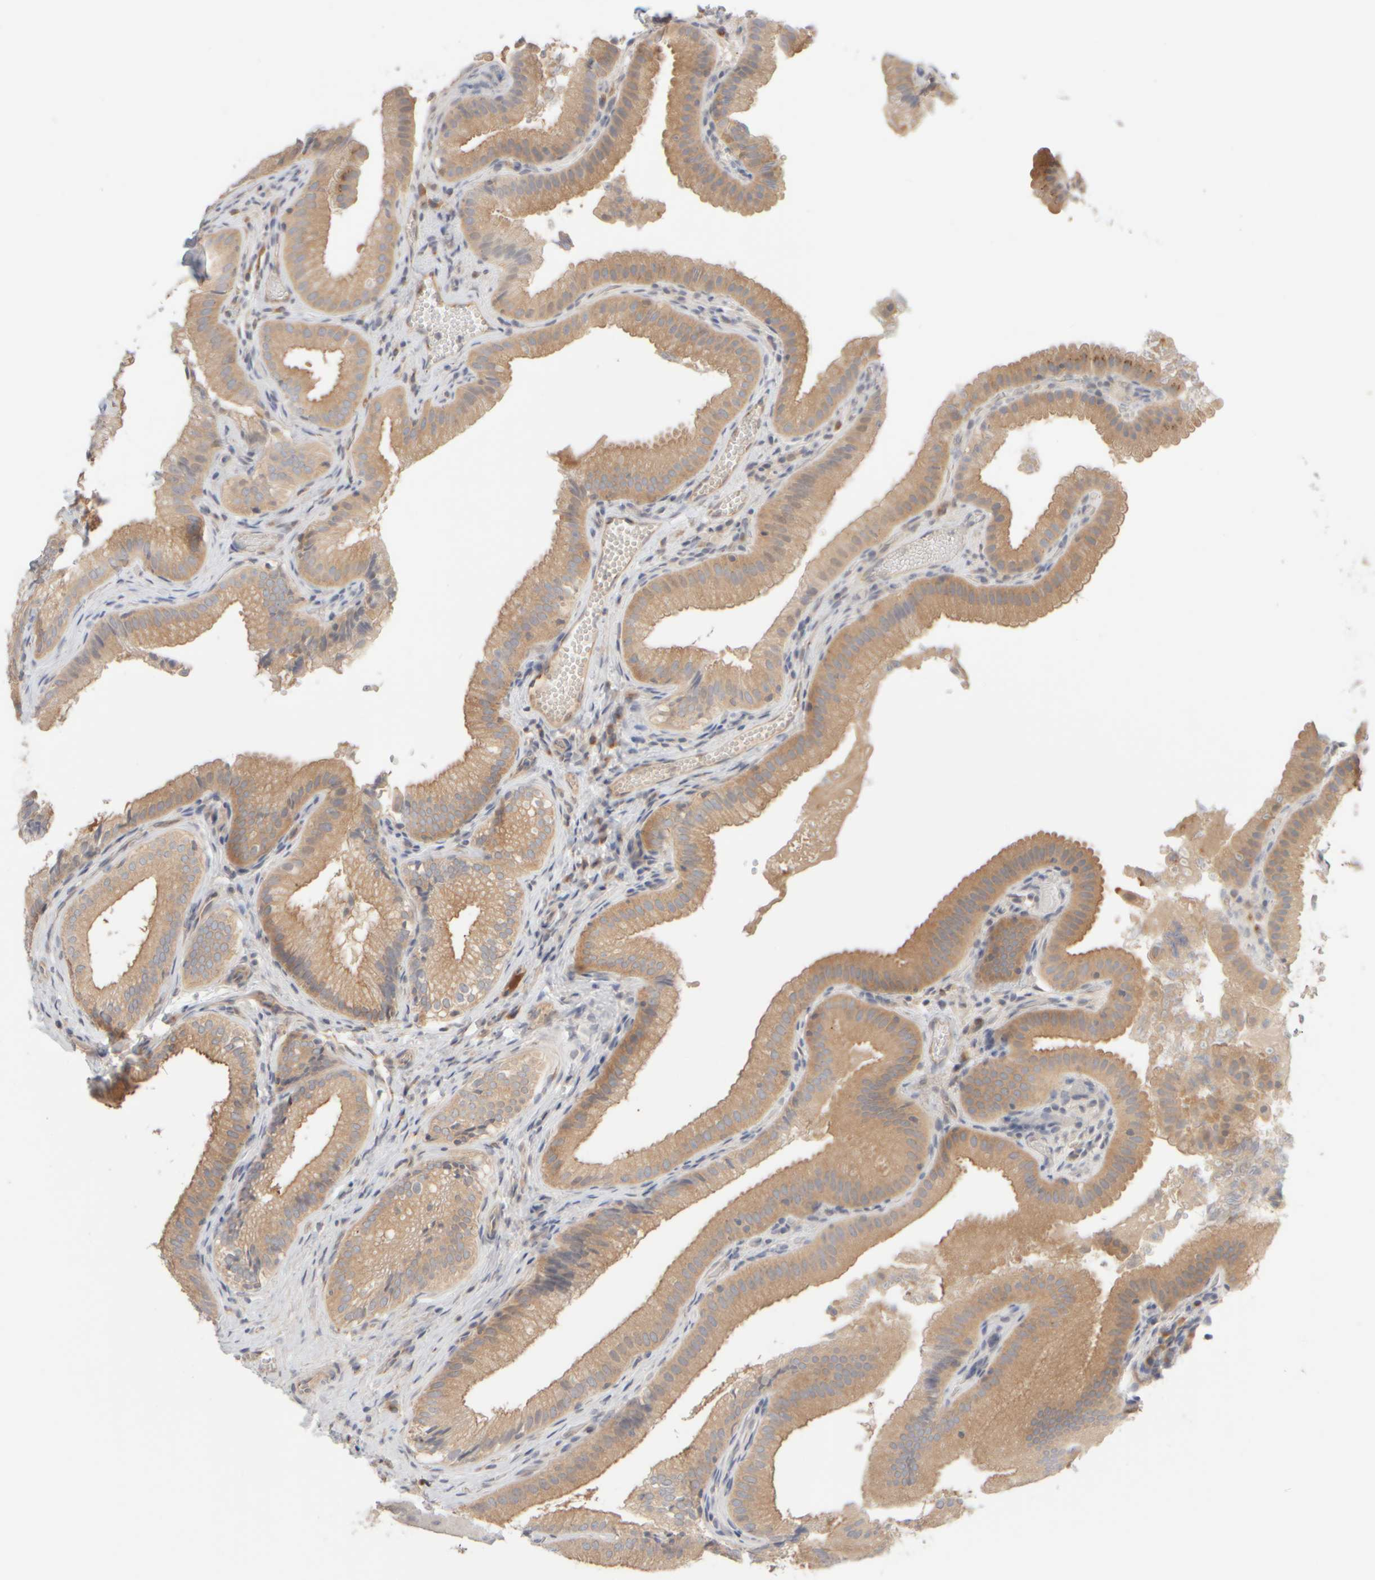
{"staining": {"intensity": "moderate", "quantity": ">75%", "location": "cytoplasmic/membranous"}, "tissue": "gallbladder", "cell_type": "Glandular cells", "image_type": "normal", "snomed": [{"axis": "morphology", "description": "Normal tissue, NOS"}, {"axis": "topography", "description": "Gallbladder"}], "caption": "This is an image of immunohistochemistry (IHC) staining of normal gallbladder, which shows moderate staining in the cytoplasmic/membranous of glandular cells.", "gene": "GOPC", "patient": {"sex": "female", "age": 30}}